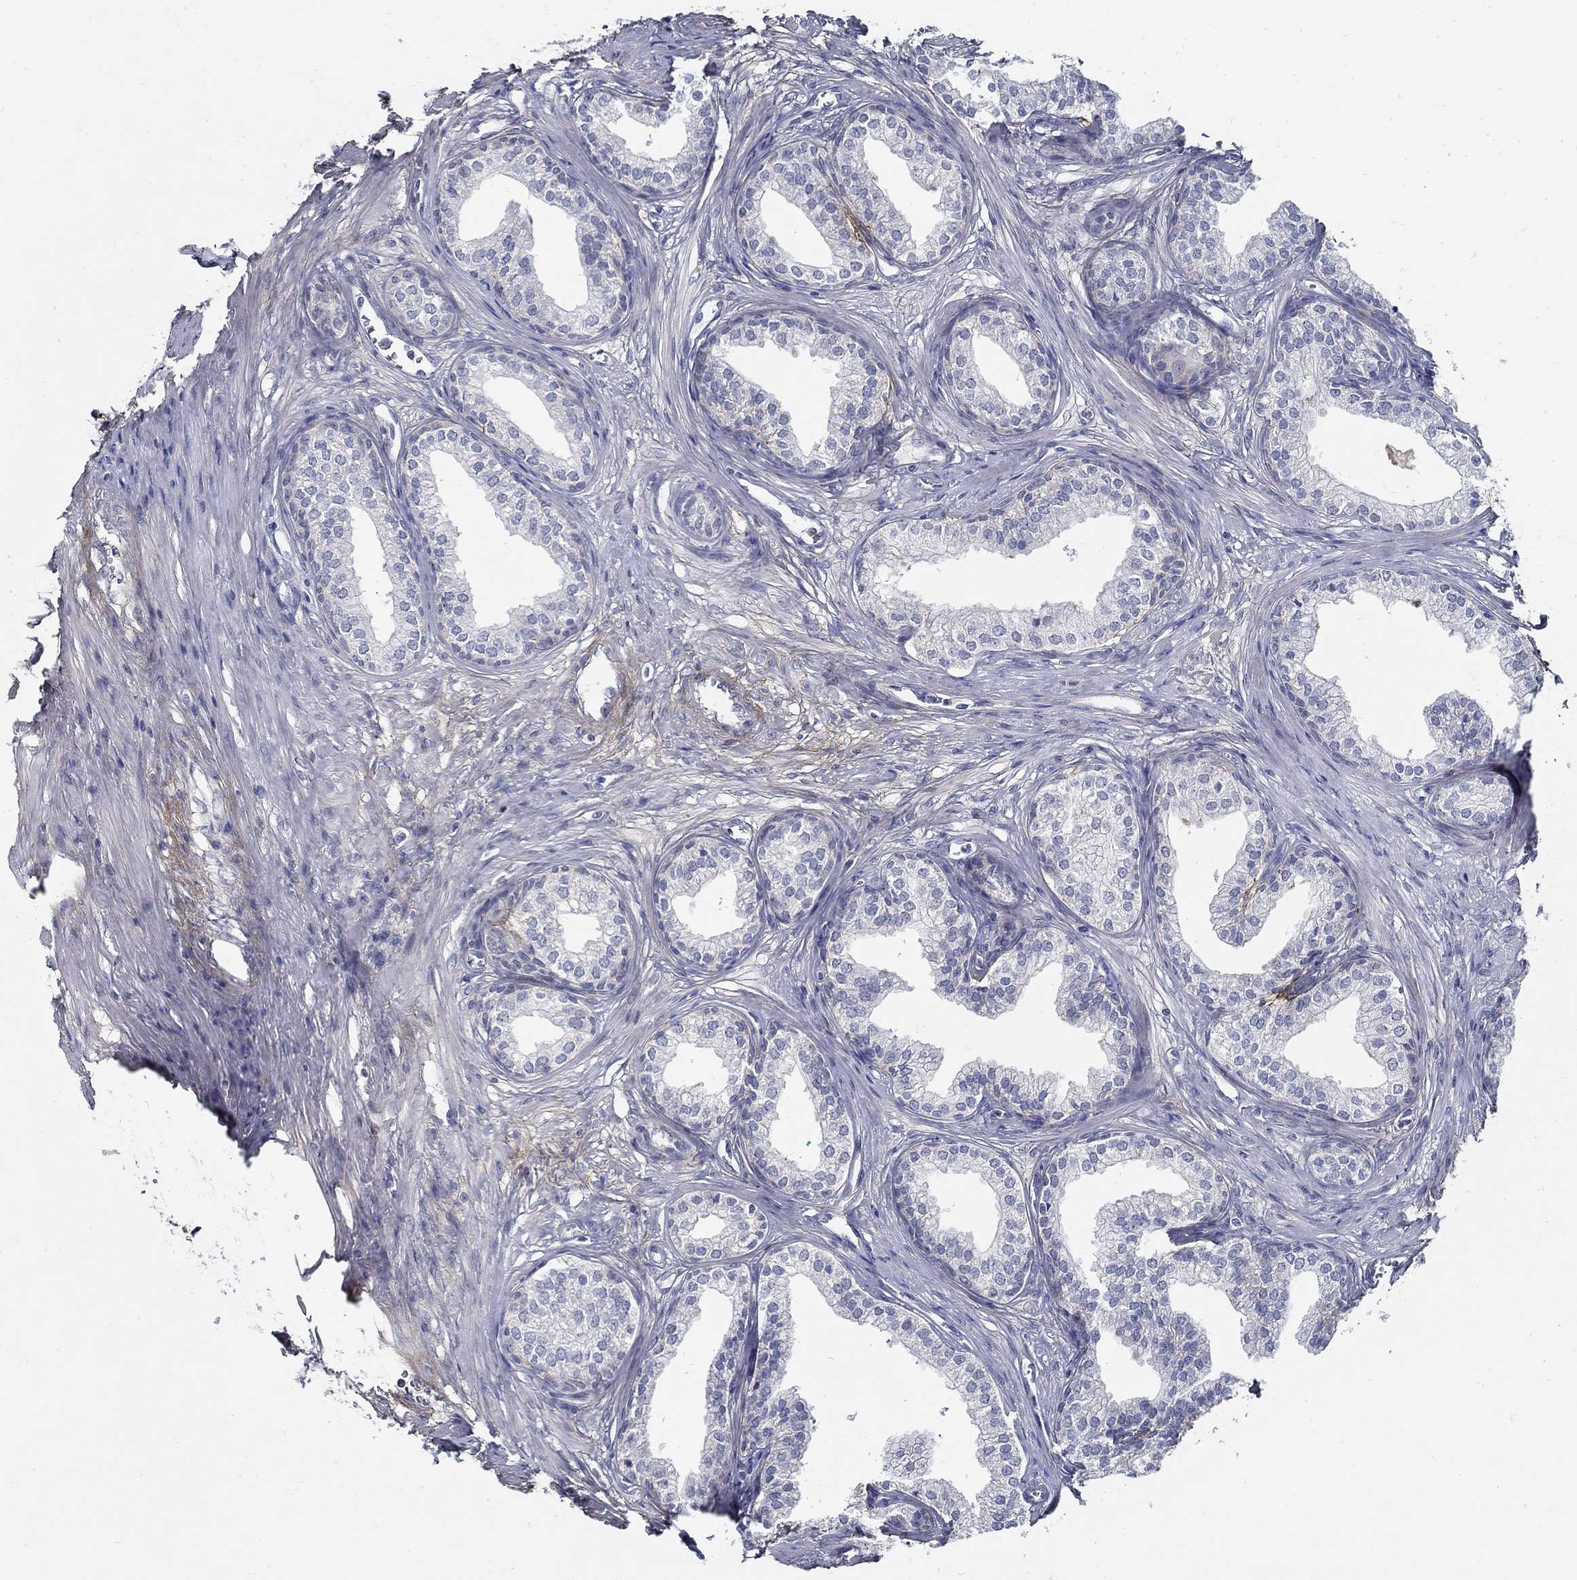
{"staining": {"intensity": "negative", "quantity": "none", "location": "none"}, "tissue": "prostate", "cell_type": "Glandular cells", "image_type": "normal", "snomed": [{"axis": "morphology", "description": "Normal tissue, NOS"}, {"axis": "topography", "description": "Prostate"}], "caption": "The photomicrograph reveals no staining of glandular cells in normal prostate.", "gene": "TGFBI", "patient": {"sex": "male", "age": 65}}